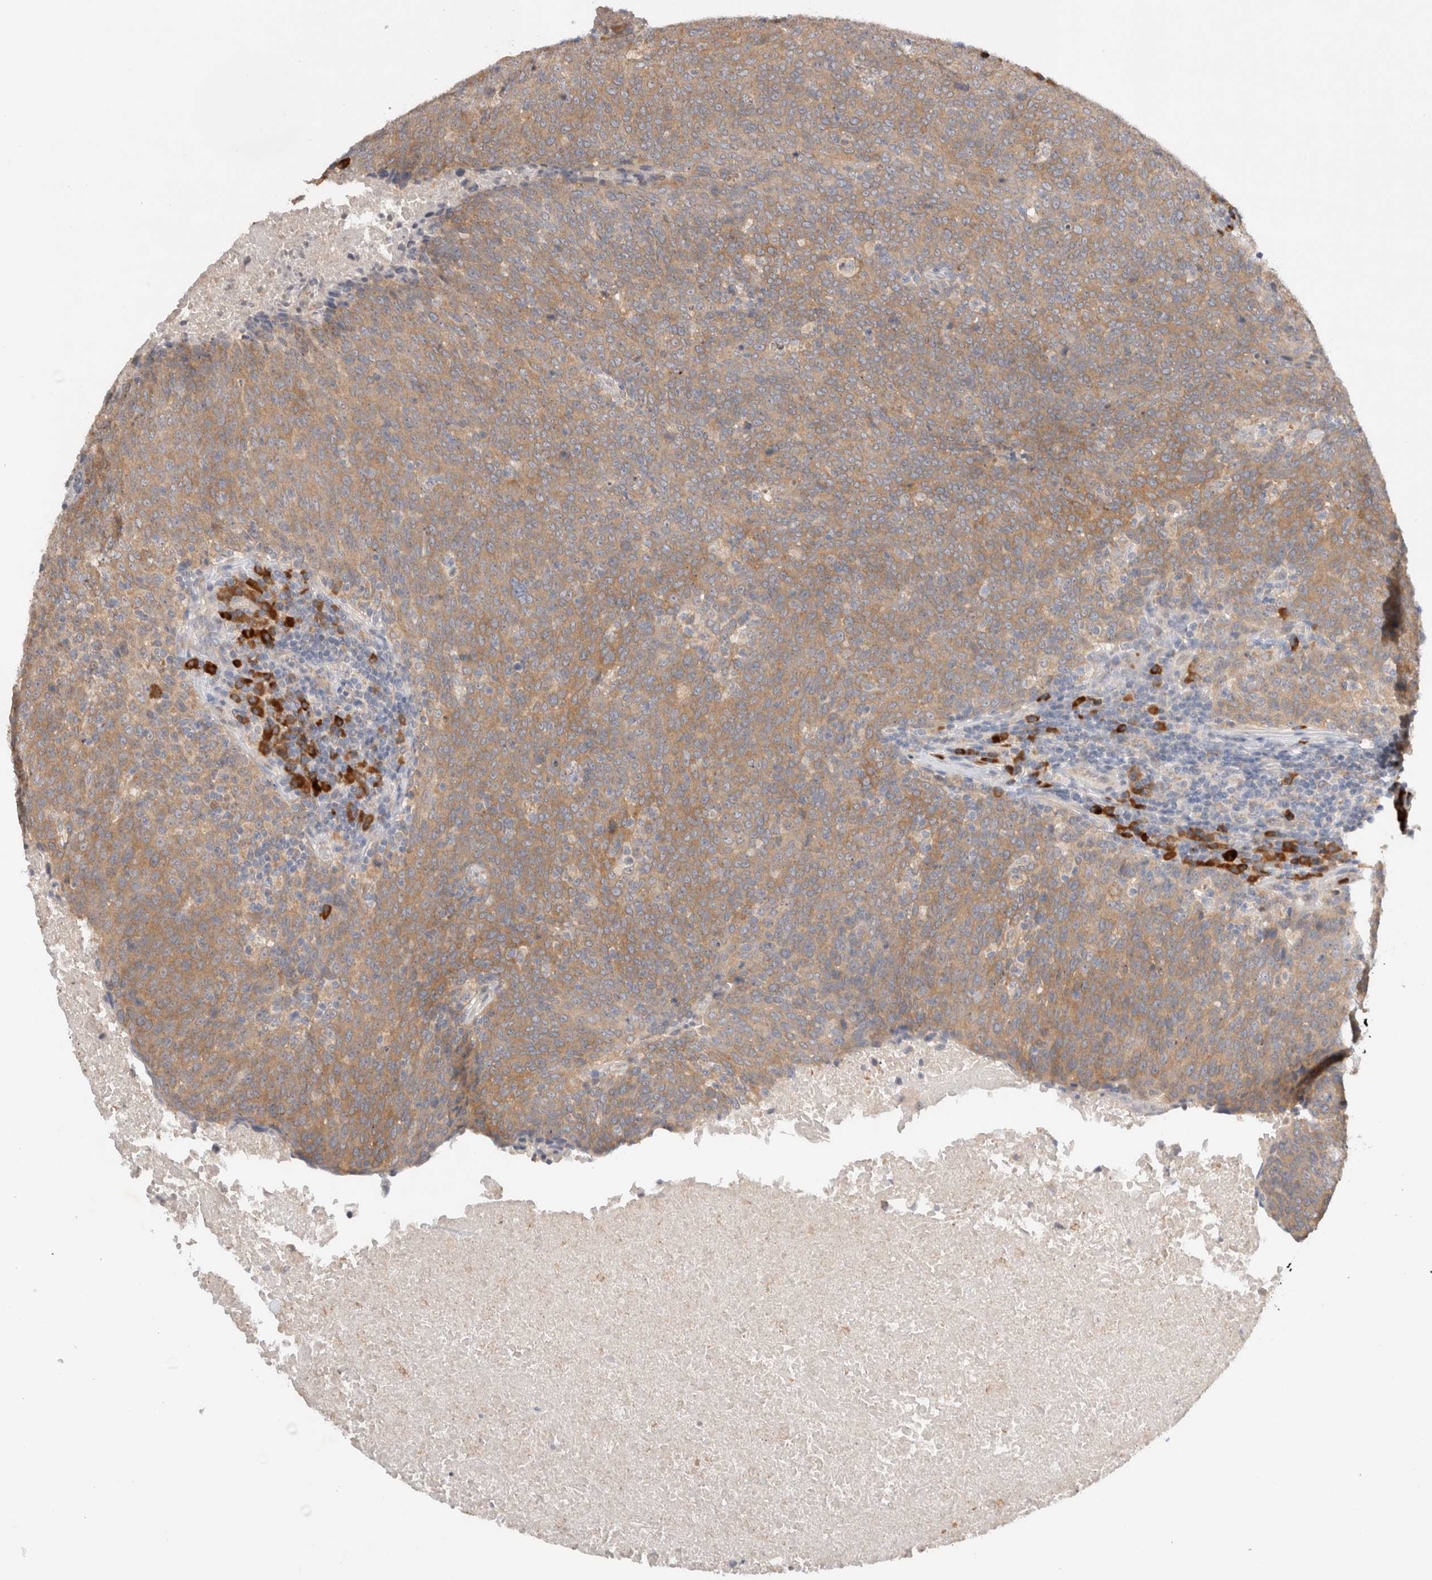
{"staining": {"intensity": "moderate", "quantity": ">75%", "location": "cytoplasmic/membranous"}, "tissue": "head and neck cancer", "cell_type": "Tumor cells", "image_type": "cancer", "snomed": [{"axis": "morphology", "description": "Squamous cell carcinoma, NOS"}, {"axis": "morphology", "description": "Squamous cell carcinoma, metastatic, NOS"}, {"axis": "topography", "description": "Lymph node"}, {"axis": "topography", "description": "Head-Neck"}], "caption": "The photomicrograph displays immunohistochemical staining of head and neck cancer (metastatic squamous cell carcinoma). There is moderate cytoplasmic/membranous staining is seen in approximately >75% of tumor cells.", "gene": "NEDD4L", "patient": {"sex": "male", "age": 62}}